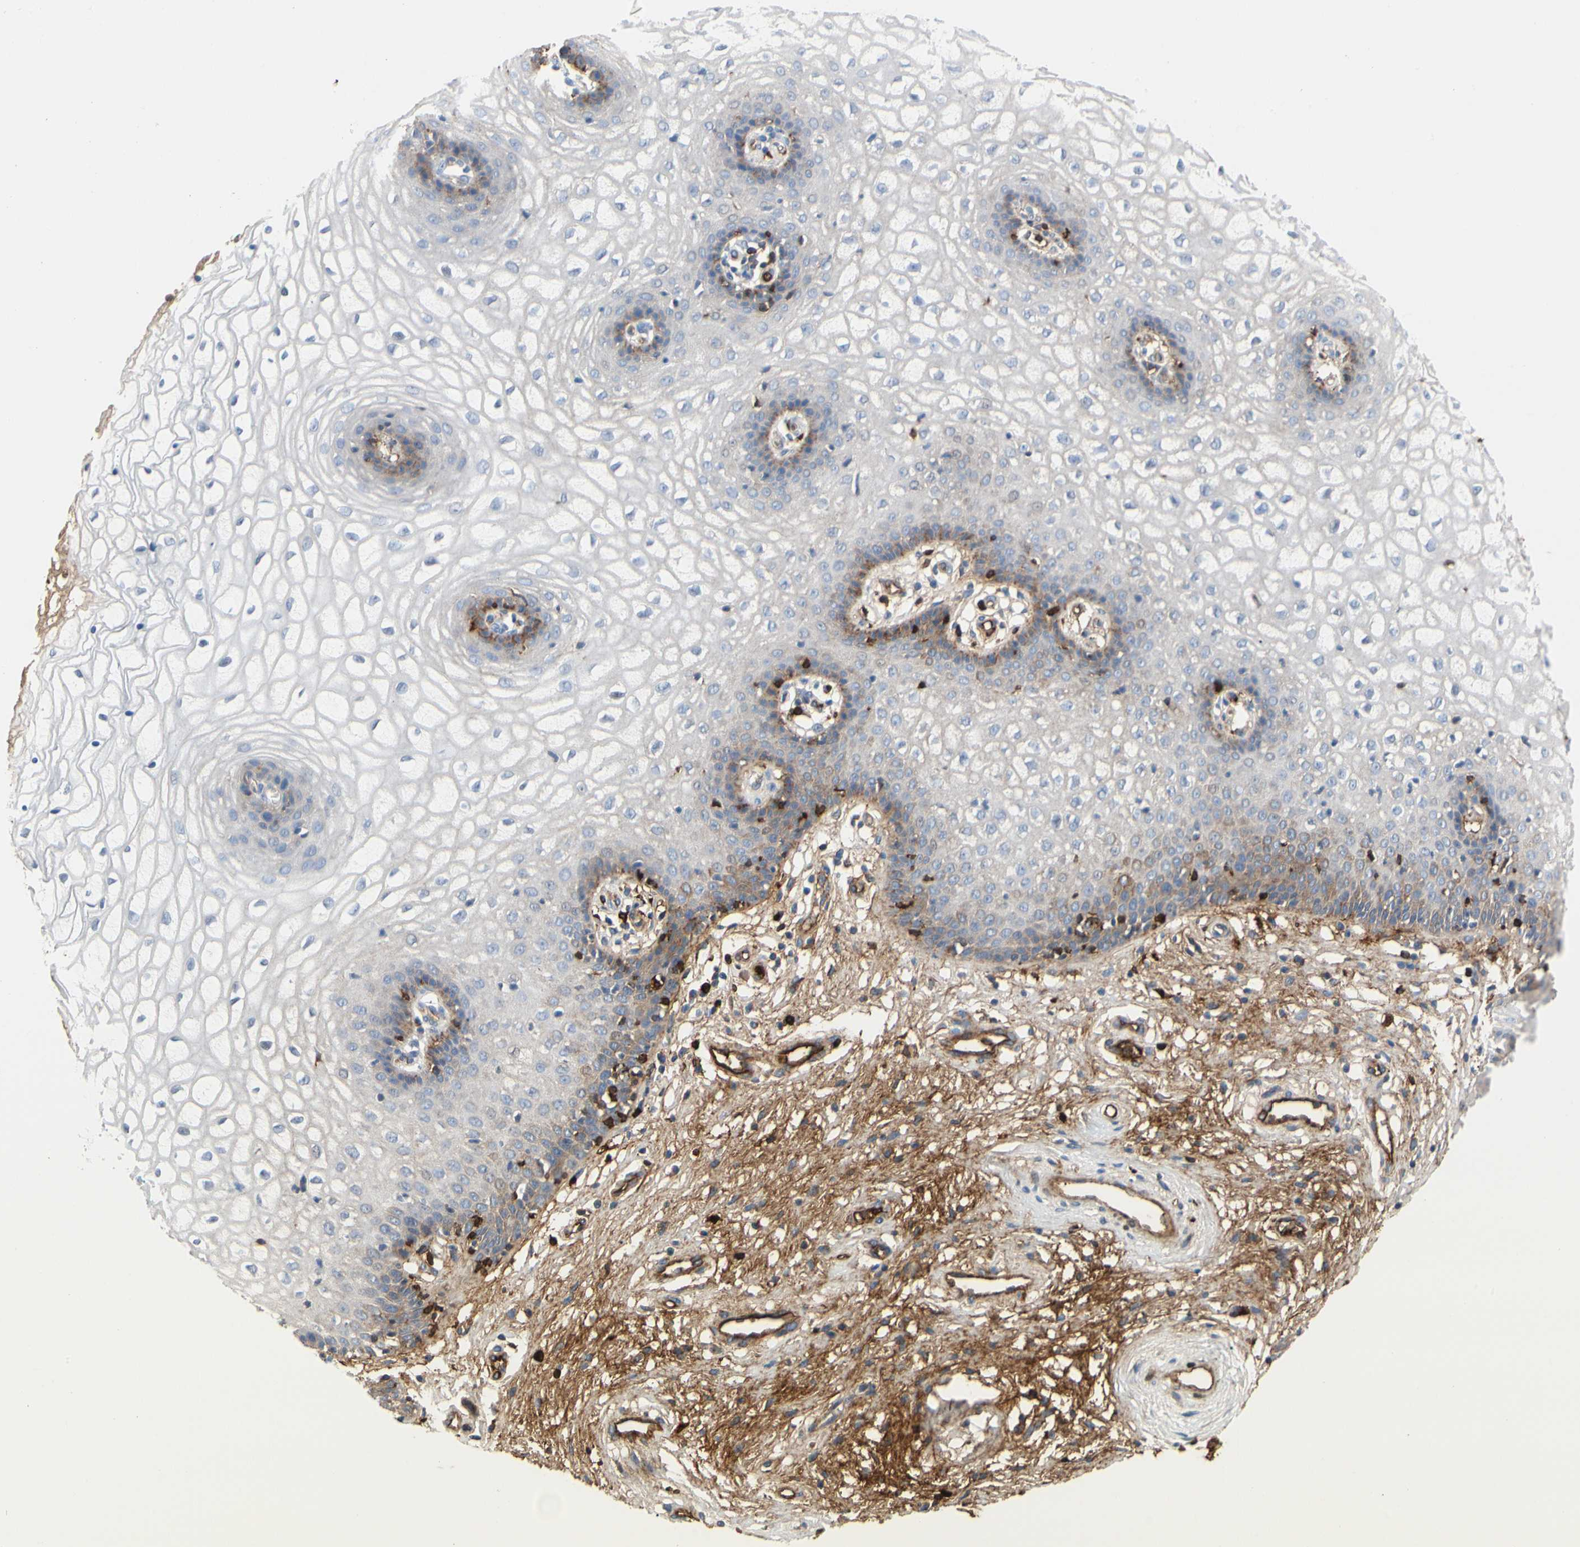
{"staining": {"intensity": "moderate", "quantity": "<25%", "location": "cytoplasmic/membranous"}, "tissue": "vagina", "cell_type": "Squamous epithelial cells", "image_type": "normal", "snomed": [{"axis": "morphology", "description": "Normal tissue, NOS"}, {"axis": "topography", "description": "Vagina"}], "caption": "Vagina stained for a protein exhibits moderate cytoplasmic/membranous positivity in squamous epithelial cells. Nuclei are stained in blue.", "gene": "FGB", "patient": {"sex": "female", "age": 34}}